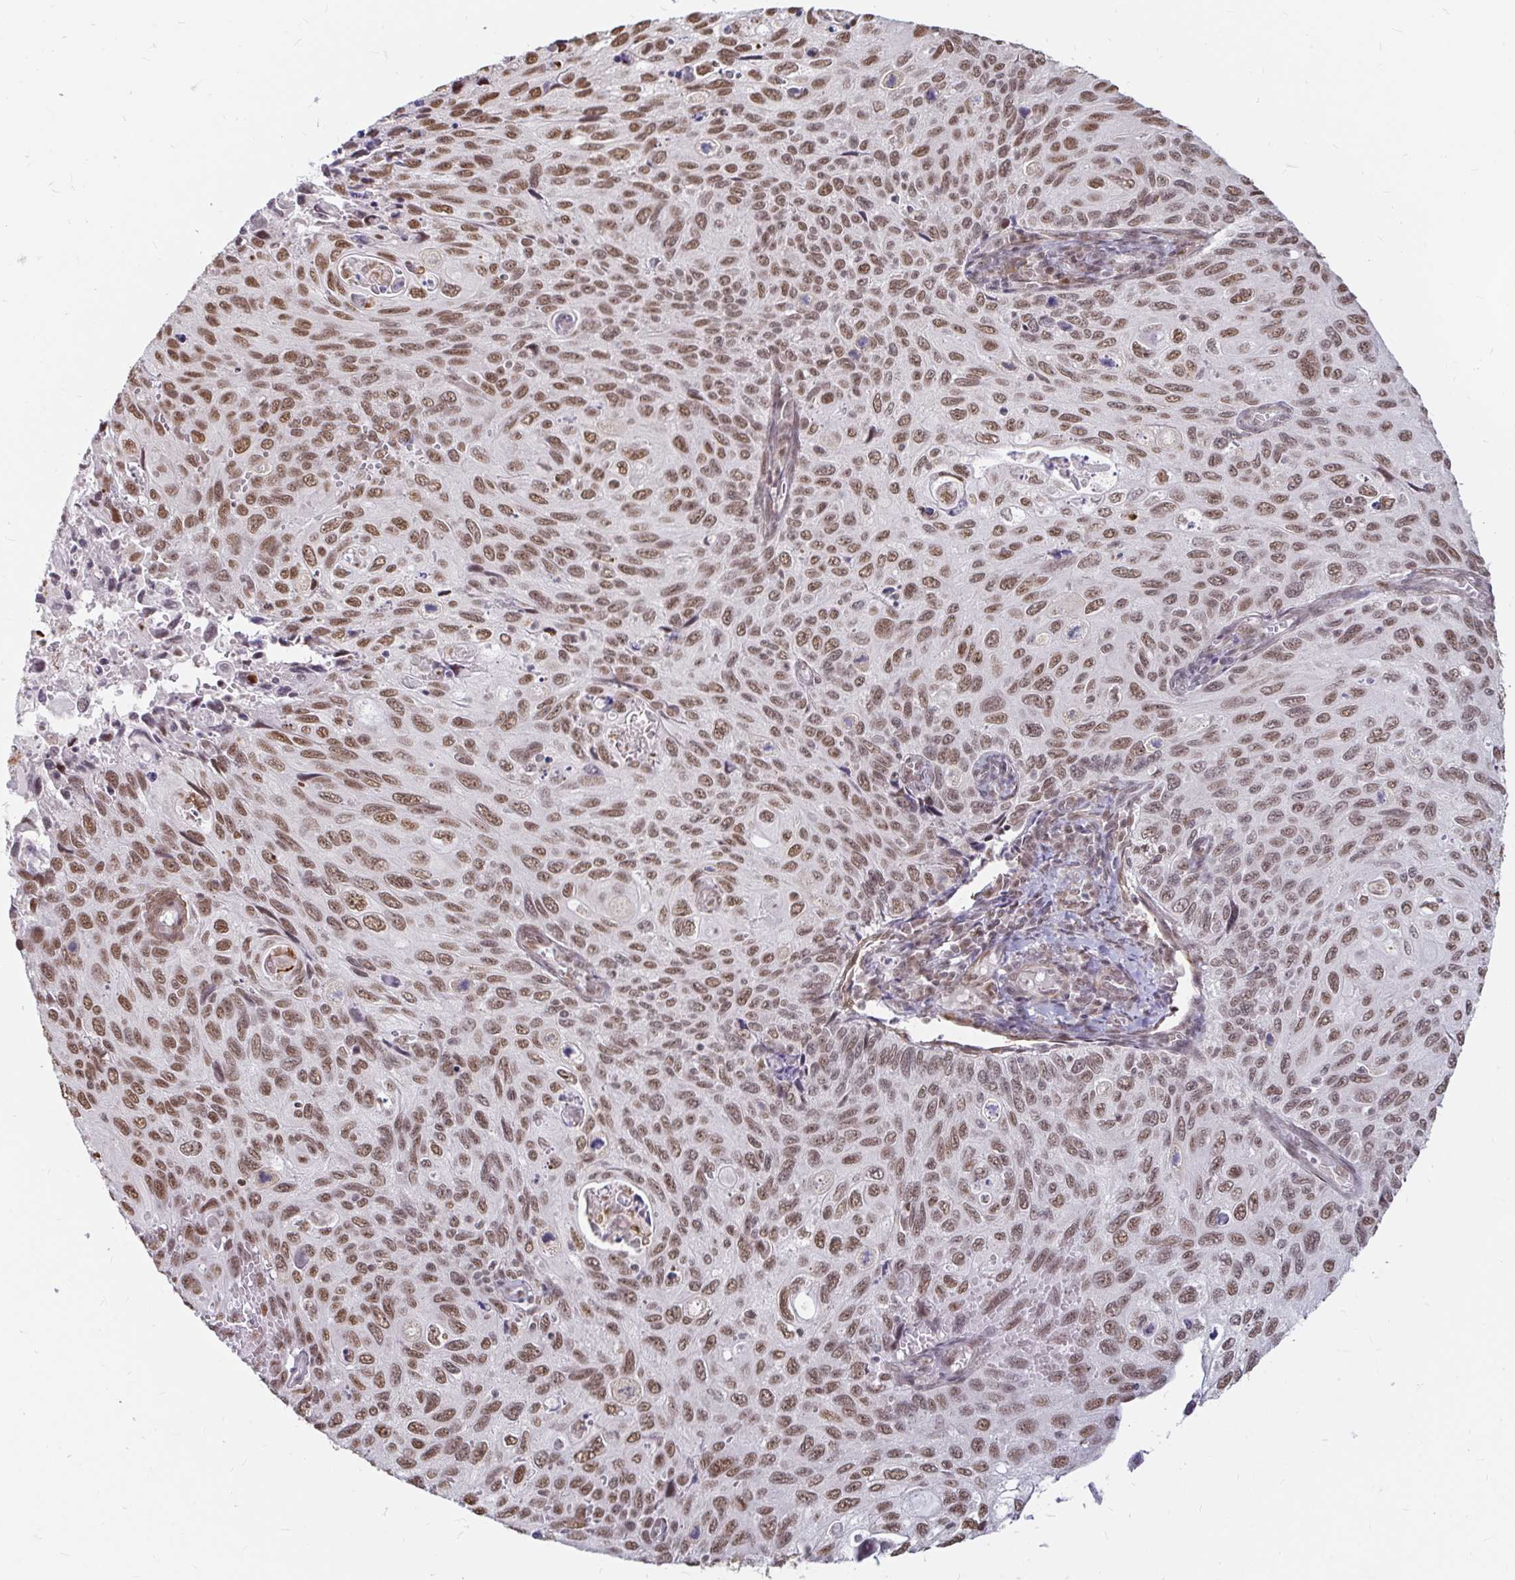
{"staining": {"intensity": "moderate", "quantity": ">75%", "location": "nuclear"}, "tissue": "cervical cancer", "cell_type": "Tumor cells", "image_type": "cancer", "snomed": [{"axis": "morphology", "description": "Squamous cell carcinoma, NOS"}, {"axis": "topography", "description": "Cervix"}], "caption": "Cervical cancer (squamous cell carcinoma) tissue displays moderate nuclear expression in about >75% of tumor cells, visualized by immunohistochemistry.", "gene": "HNRNPU", "patient": {"sex": "female", "age": 70}}